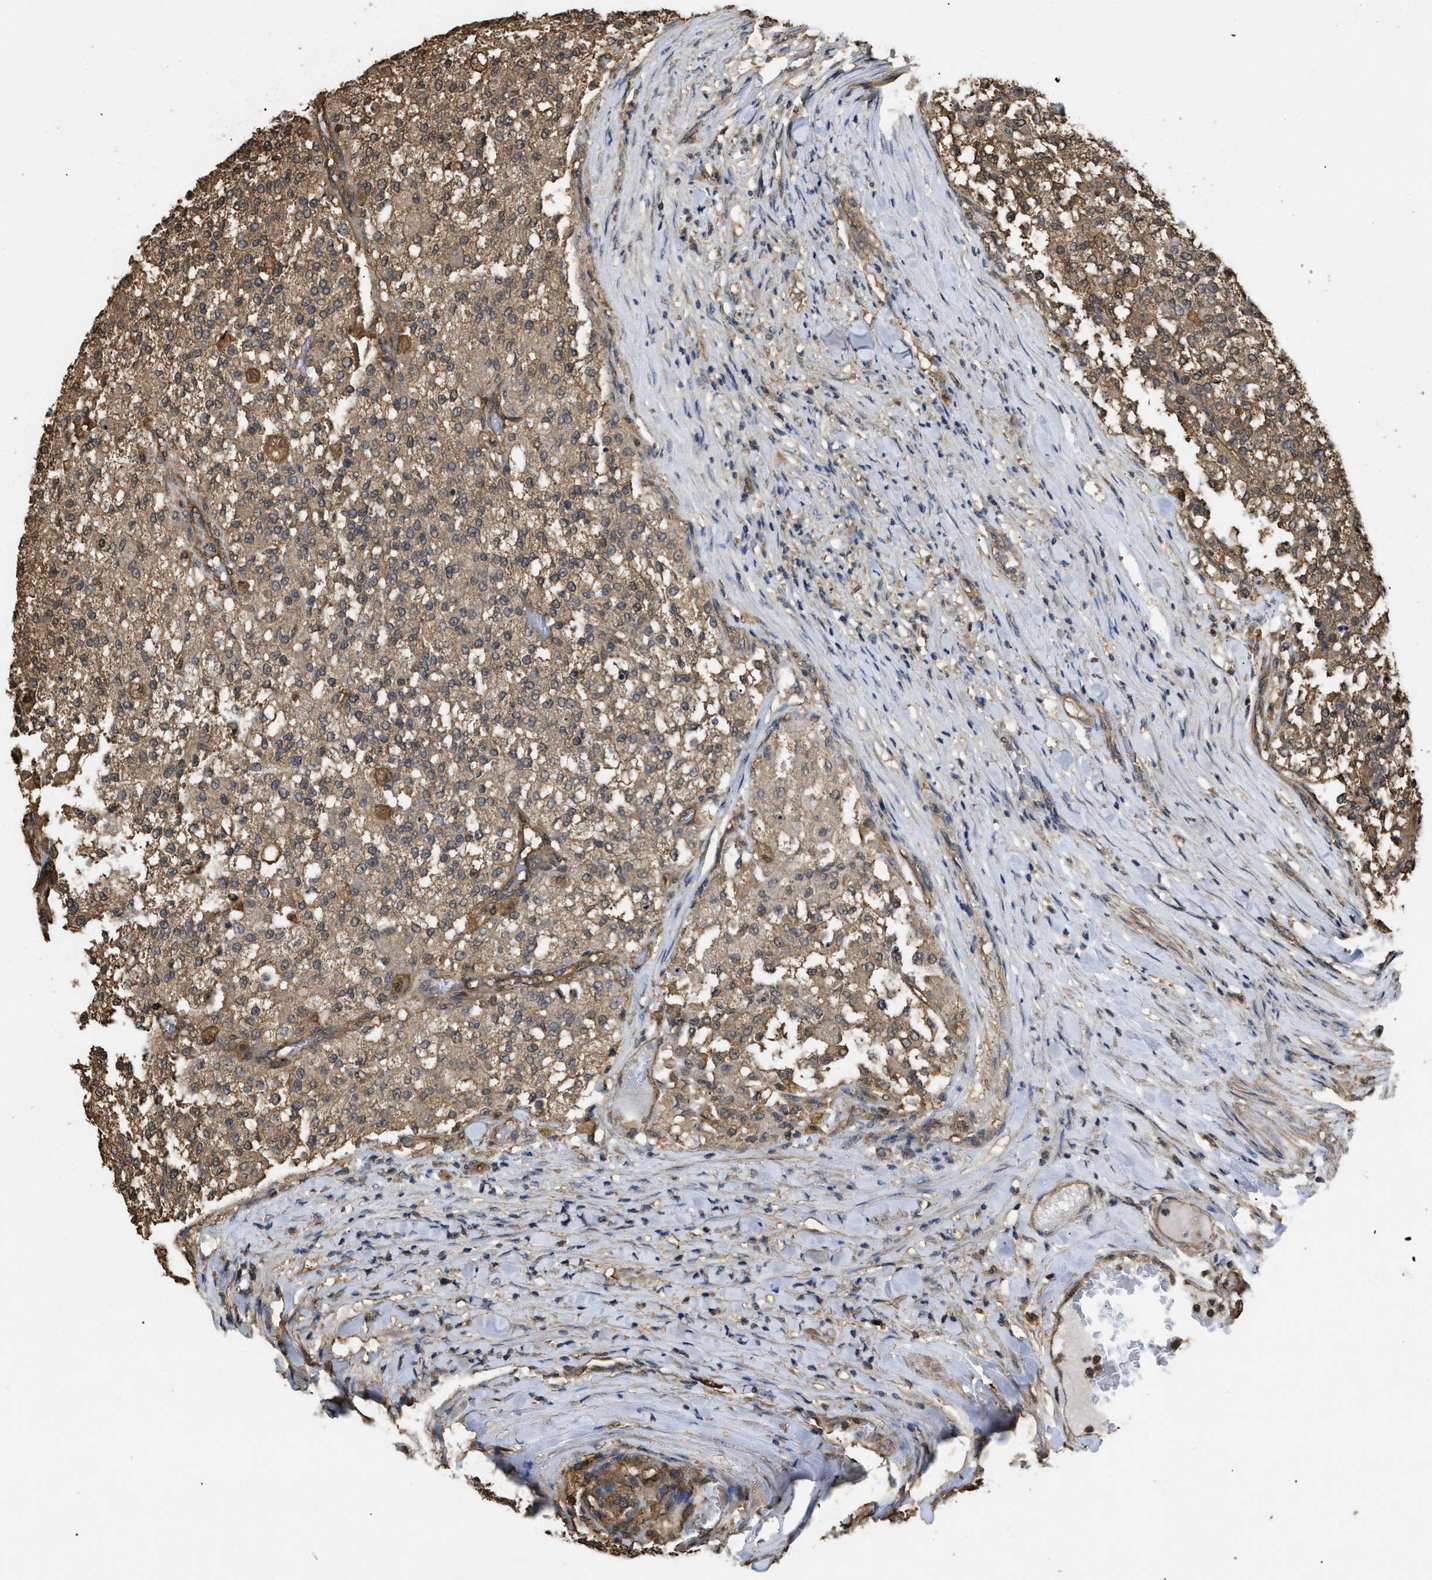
{"staining": {"intensity": "moderate", "quantity": ">75%", "location": "cytoplasmic/membranous"}, "tissue": "testis cancer", "cell_type": "Tumor cells", "image_type": "cancer", "snomed": [{"axis": "morphology", "description": "Seminoma, NOS"}, {"axis": "topography", "description": "Testis"}], "caption": "Testis cancer tissue exhibits moderate cytoplasmic/membranous positivity in approximately >75% of tumor cells (DAB (3,3'-diaminobenzidine) IHC, brown staining for protein, blue staining for nuclei).", "gene": "CALM1", "patient": {"sex": "male", "age": 59}}